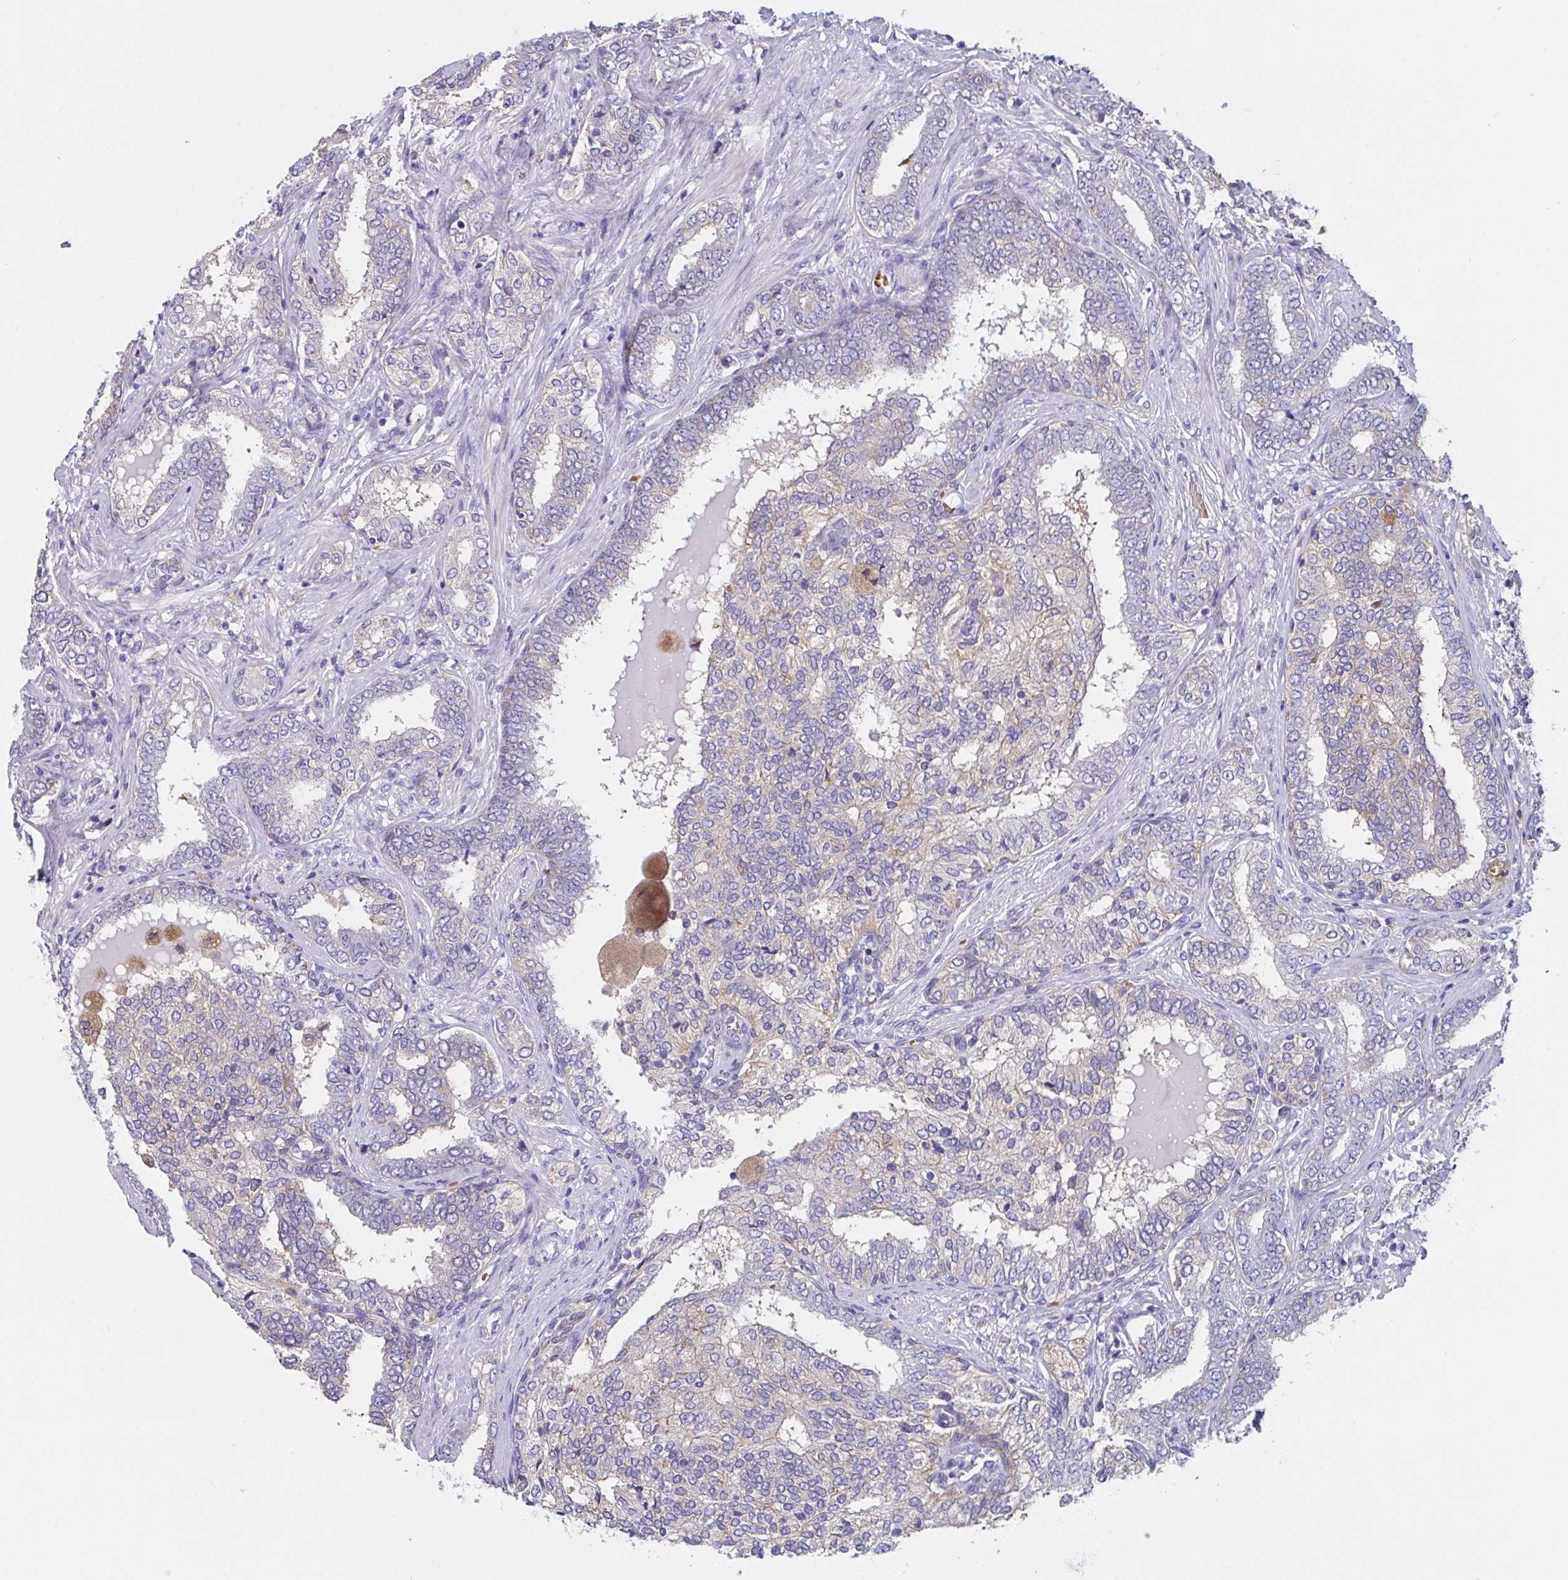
{"staining": {"intensity": "negative", "quantity": "none", "location": "none"}, "tissue": "prostate cancer", "cell_type": "Tumor cells", "image_type": "cancer", "snomed": [{"axis": "morphology", "description": "Adenocarcinoma, High grade"}, {"axis": "topography", "description": "Prostate"}], "caption": "There is no significant positivity in tumor cells of prostate cancer (adenocarcinoma (high-grade)).", "gene": "TFAP2C", "patient": {"sex": "male", "age": 72}}